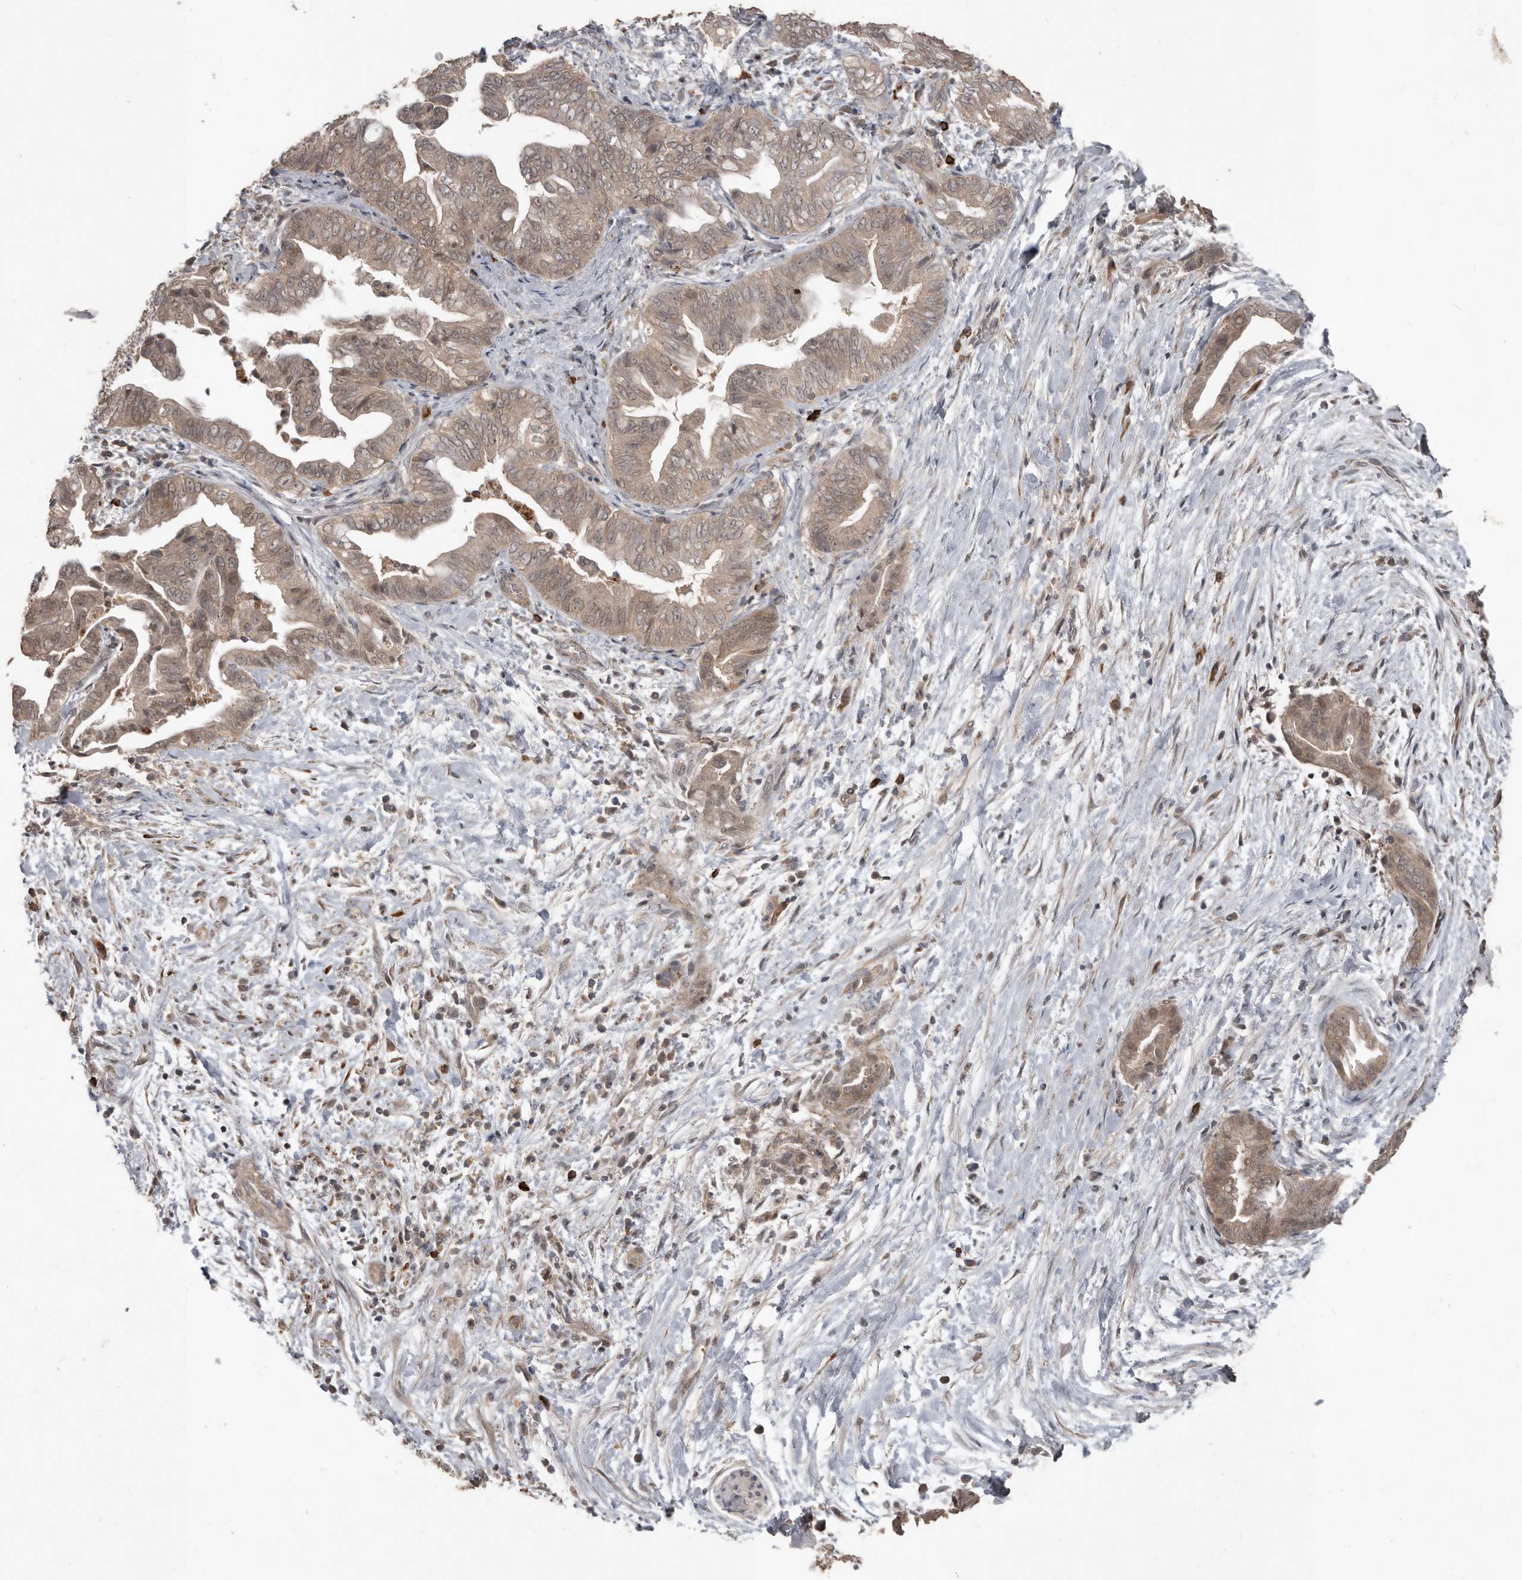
{"staining": {"intensity": "weak", "quantity": ">75%", "location": "cytoplasmic/membranous,nuclear"}, "tissue": "pancreatic cancer", "cell_type": "Tumor cells", "image_type": "cancer", "snomed": [{"axis": "morphology", "description": "Adenocarcinoma, NOS"}, {"axis": "topography", "description": "Pancreas"}], "caption": "A high-resolution image shows immunohistochemistry (IHC) staining of pancreatic cancer (adenocarcinoma), which reveals weak cytoplasmic/membranous and nuclear positivity in approximately >75% of tumor cells. The protein of interest is stained brown, and the nuclei are stained in blue (DAB IHC with brightfield microscopy, high magnification).", "gene": "BAMBI", "patient": {"sex": "male", "age": 75}}